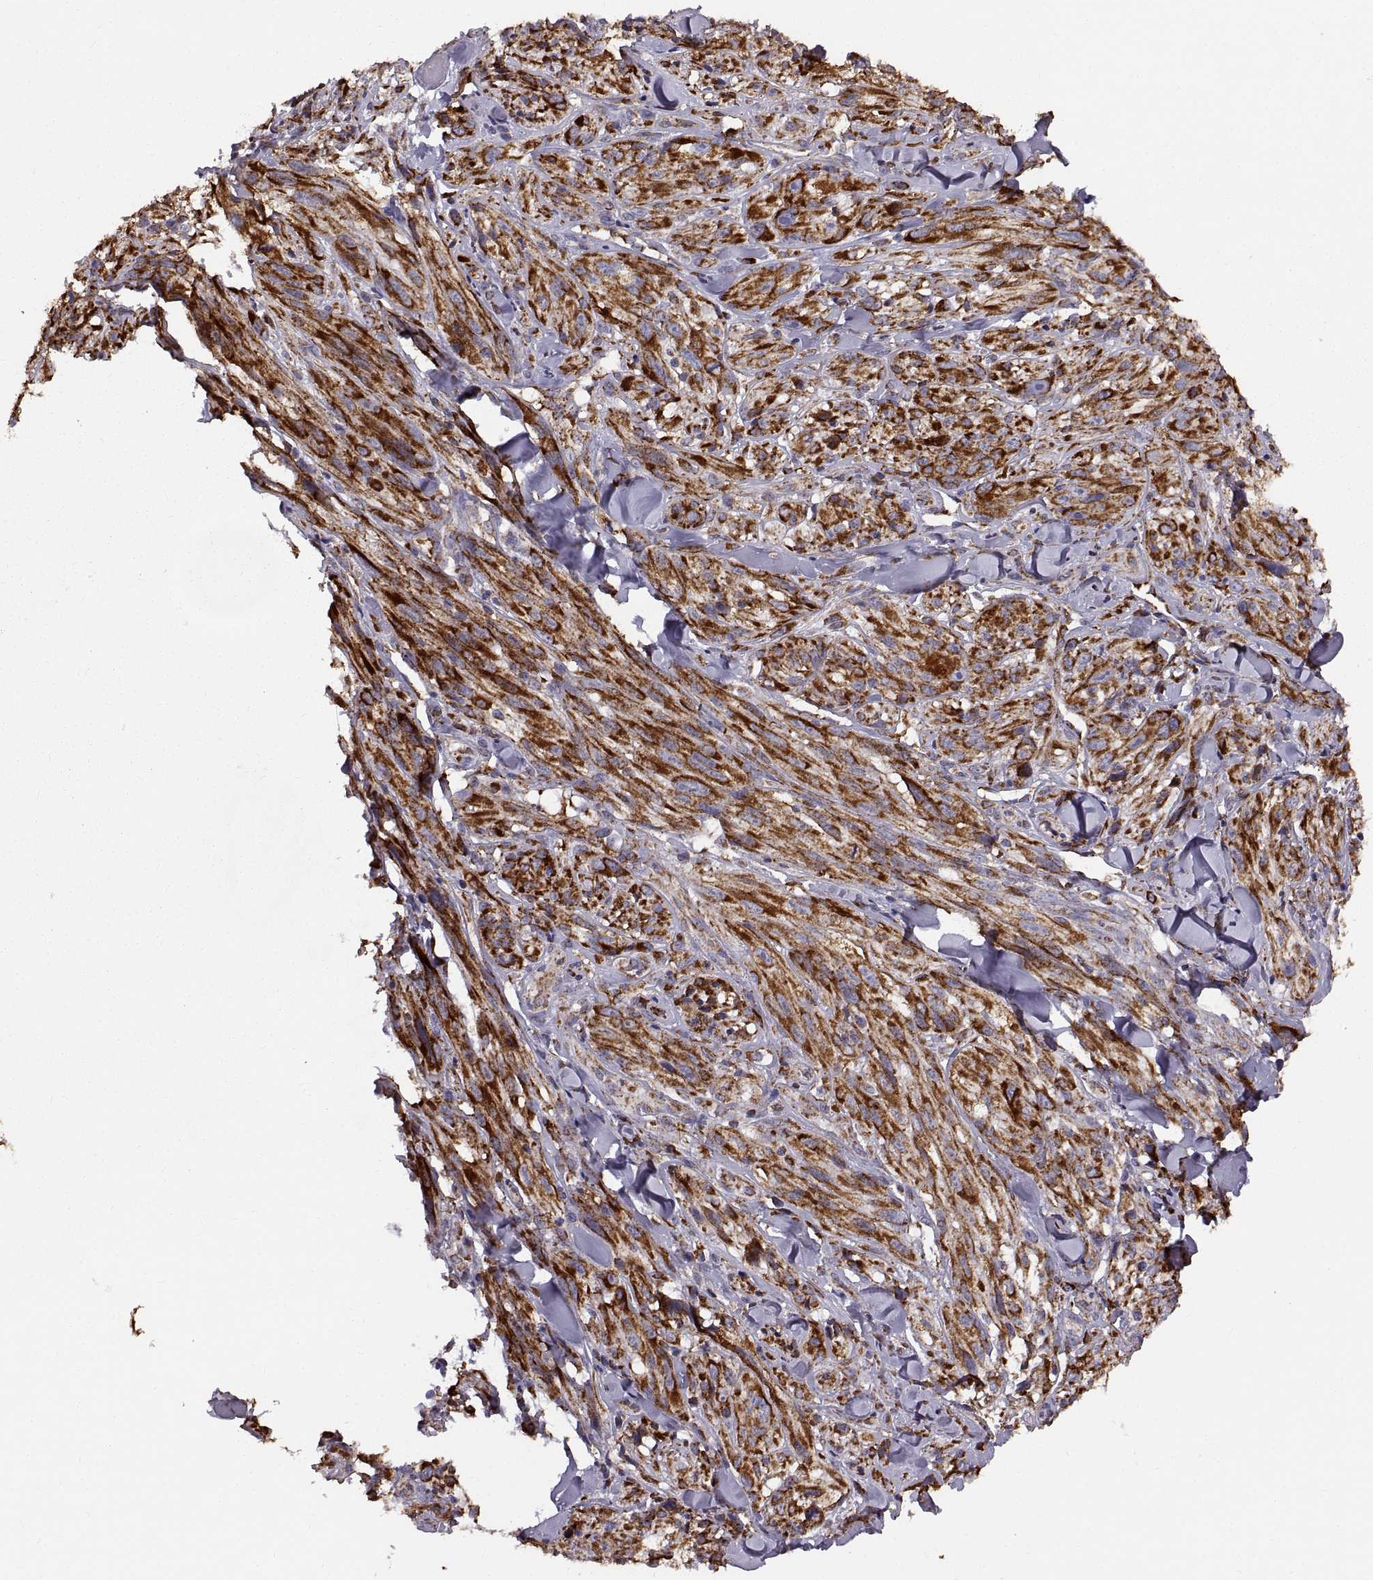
{"staining": {"intensity": "strong", "quantity": ">75%", "location": "cytoplasmic/membranous"}, "tissue": "melanoma", "cell_type": "Tumor cells", "image_type": "cancer", "snomed": [{"axis": "morphology", "description": "Malignant melanoma, NOS"}, {"axis": "topography", "description": "Skin"}], "caption": "Immunohistochemical staining of malignant melanoma reveals high levels of strong cytoplasmic/membranous protein positivity in about >75% of tumor cells.", "gene": "ARSD", "patient": {"sex": "male", "age": 67}}